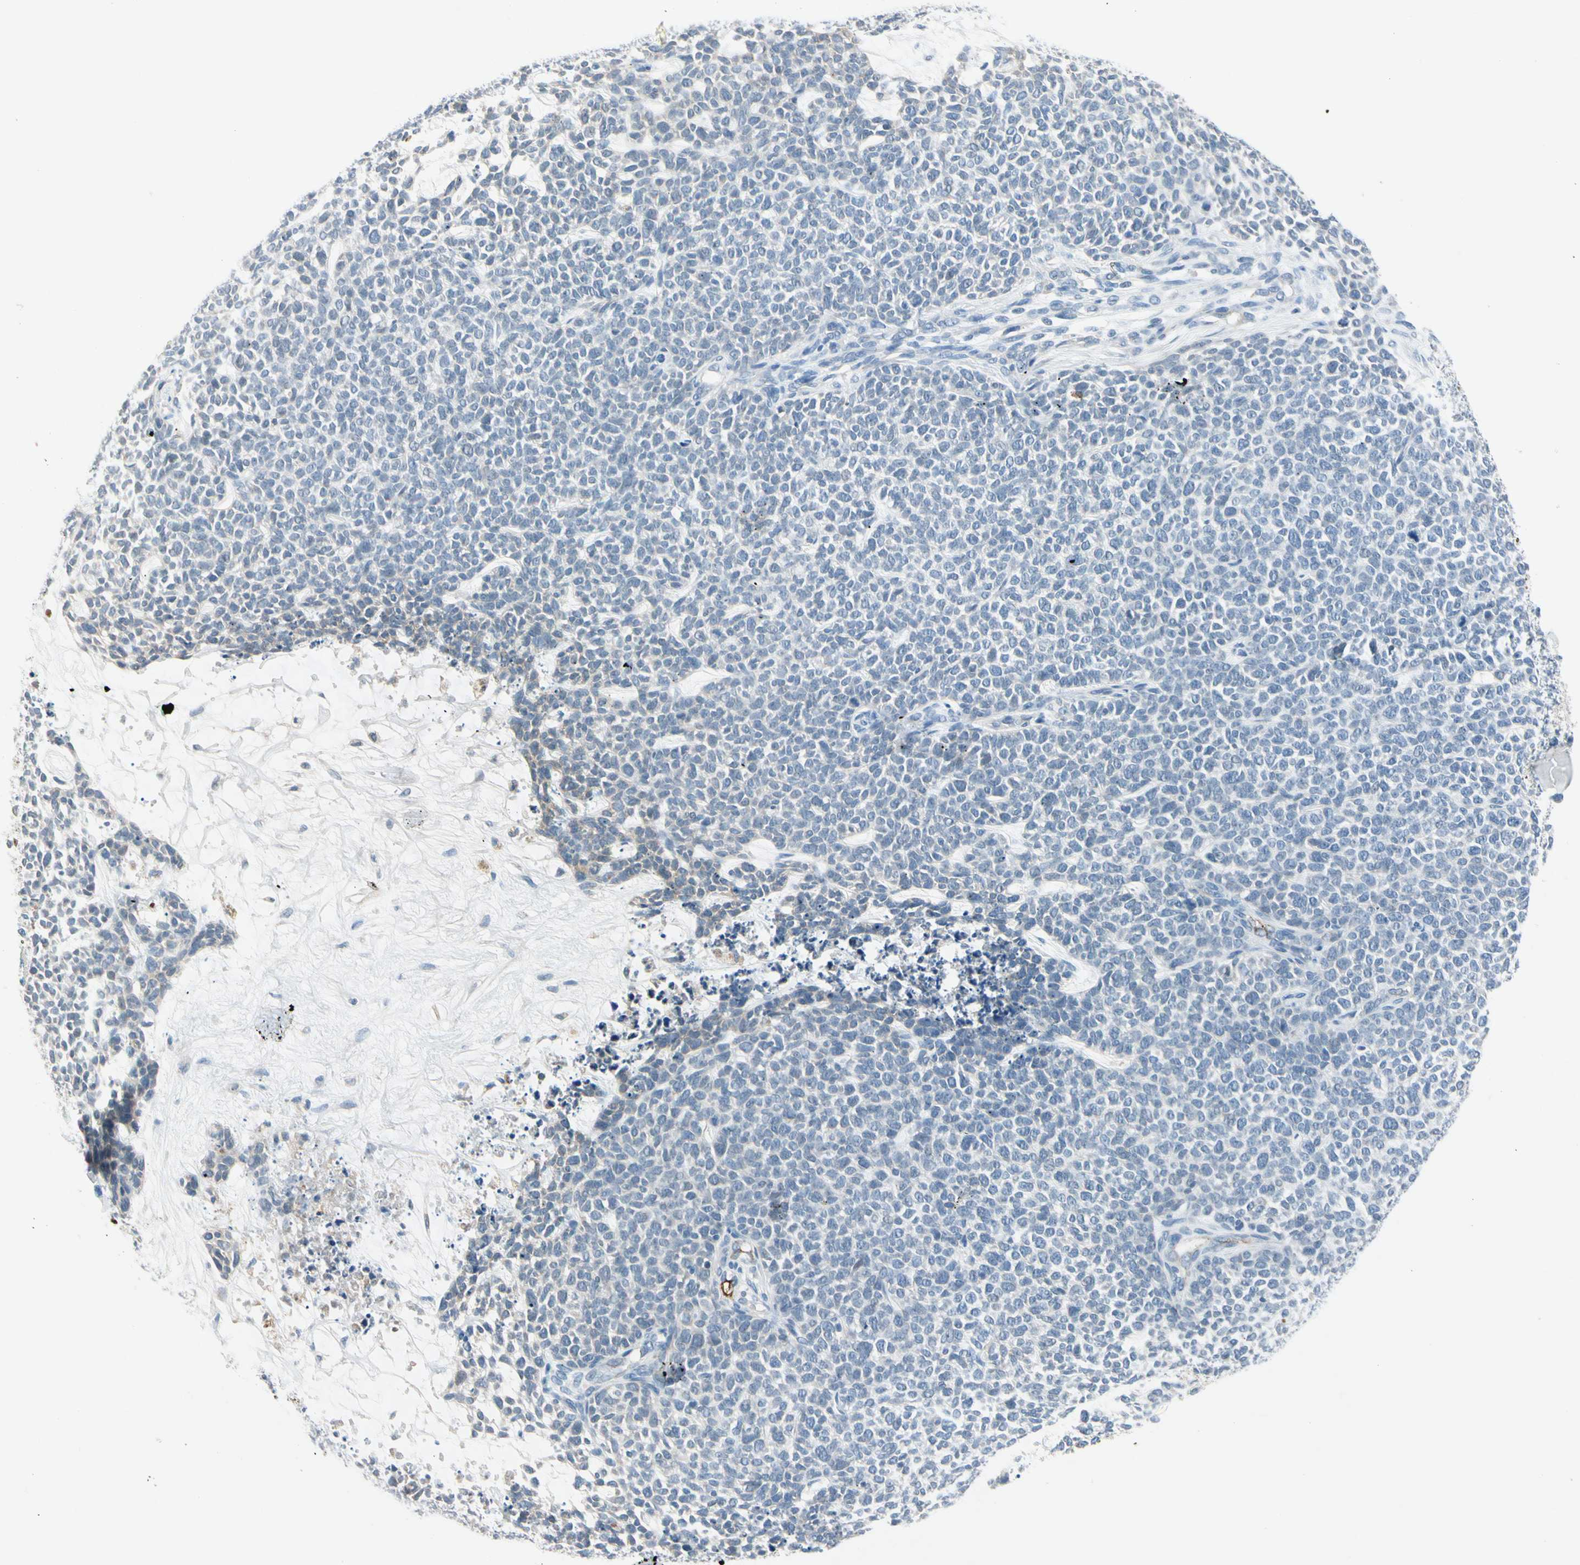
{"staining": {"intensity": "negative", "quantity": "none", "location": "none"}, "tissue": "skin cancer", "cell_type": "Tumor cells", "image_type": "cancer", "snomed": [{"axis": "morphology", "description": "Basal cell carcinoma"}, {"axis": "topography", "description": "Skin"}], "caption": "There is no significant positivity in tumor cells of basal cell carcinoma (skin).", "gene": "CNDP1", "patient": {"sex": "female", "age": 84}}